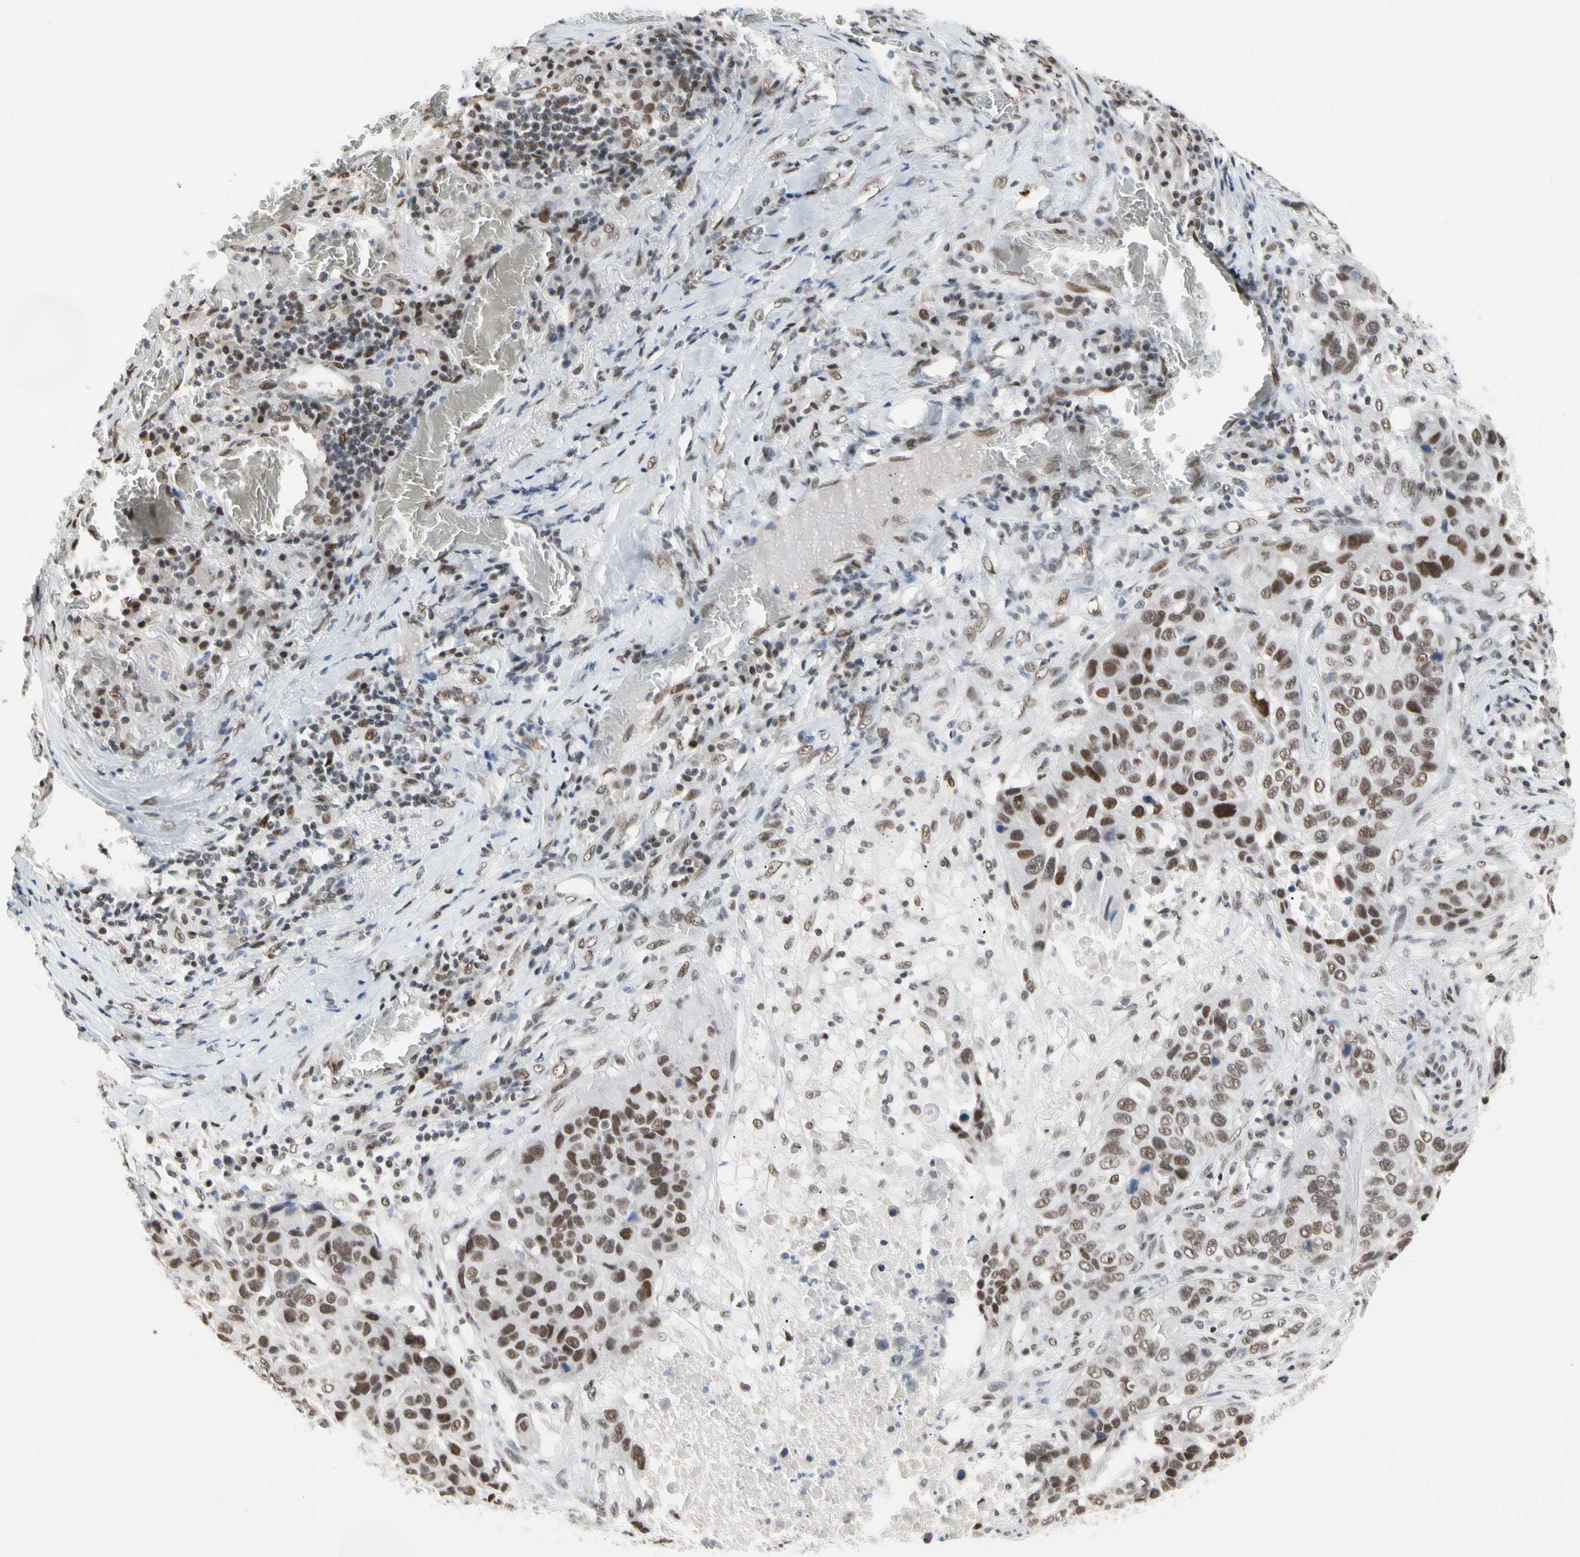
{"staining": {"intensity": "moderate", "quantity": ">75%", "location": "nuclear"}, "tissue": "lung cancer", "cell_type": "Tumor cells", "image_type": "cancer", "snomed": [{"axis": "morphology", "description": "Squamous cell carcinoma, NOS"}, {"axis": "topography", "description": "Lung"}], "caption": "About >75% of tumor cells in human lung cancer exhibit moderate nuclear protein expression as visualized by brown immunohistochemical staining.", "gene": "FAM98B", "patient": {"sex": "male", "age": 57}}